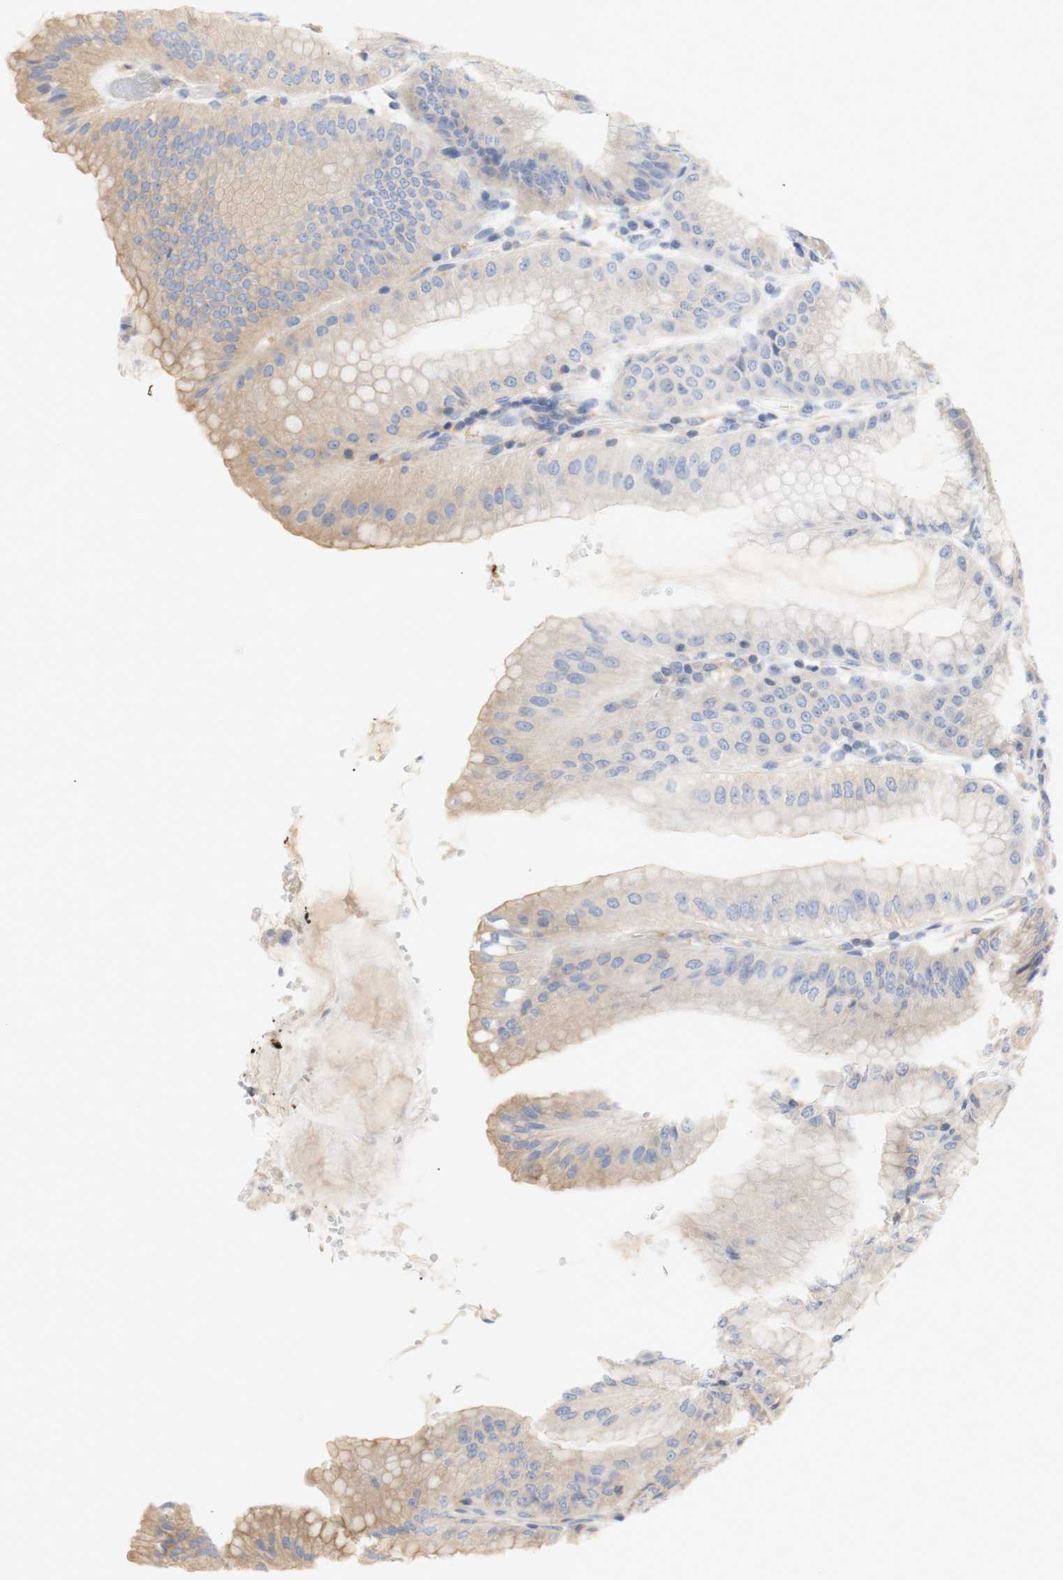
{"staining": {"intensity": "moderate", "quantity": "25%-75%", "location": "cytoplasmic/membranous"}, "tissue": "stomach", "cell_type": "Glandular cells", "image_type": "normal", "snomed": [{"axis": "morphology", "description": "Normal tissue, NOS"}, {"axis": "topography", "description": "Stomach, lower"}], "caption": "IHC staining of normal stomach, which reveals medium levels of moderate cytoplasmic/membranous staining in about 25%-75% of glandular cells indicating moderate cytoplasmic/membranous protein expression. The staining was performed using DAB (3,3'-diaminobenzidine) (brown) for protein detection and nuclei were counterstained in hematoxylin (blue).", "gene": "IKBKG", "patient": {"sex": "male", "age": 71}}